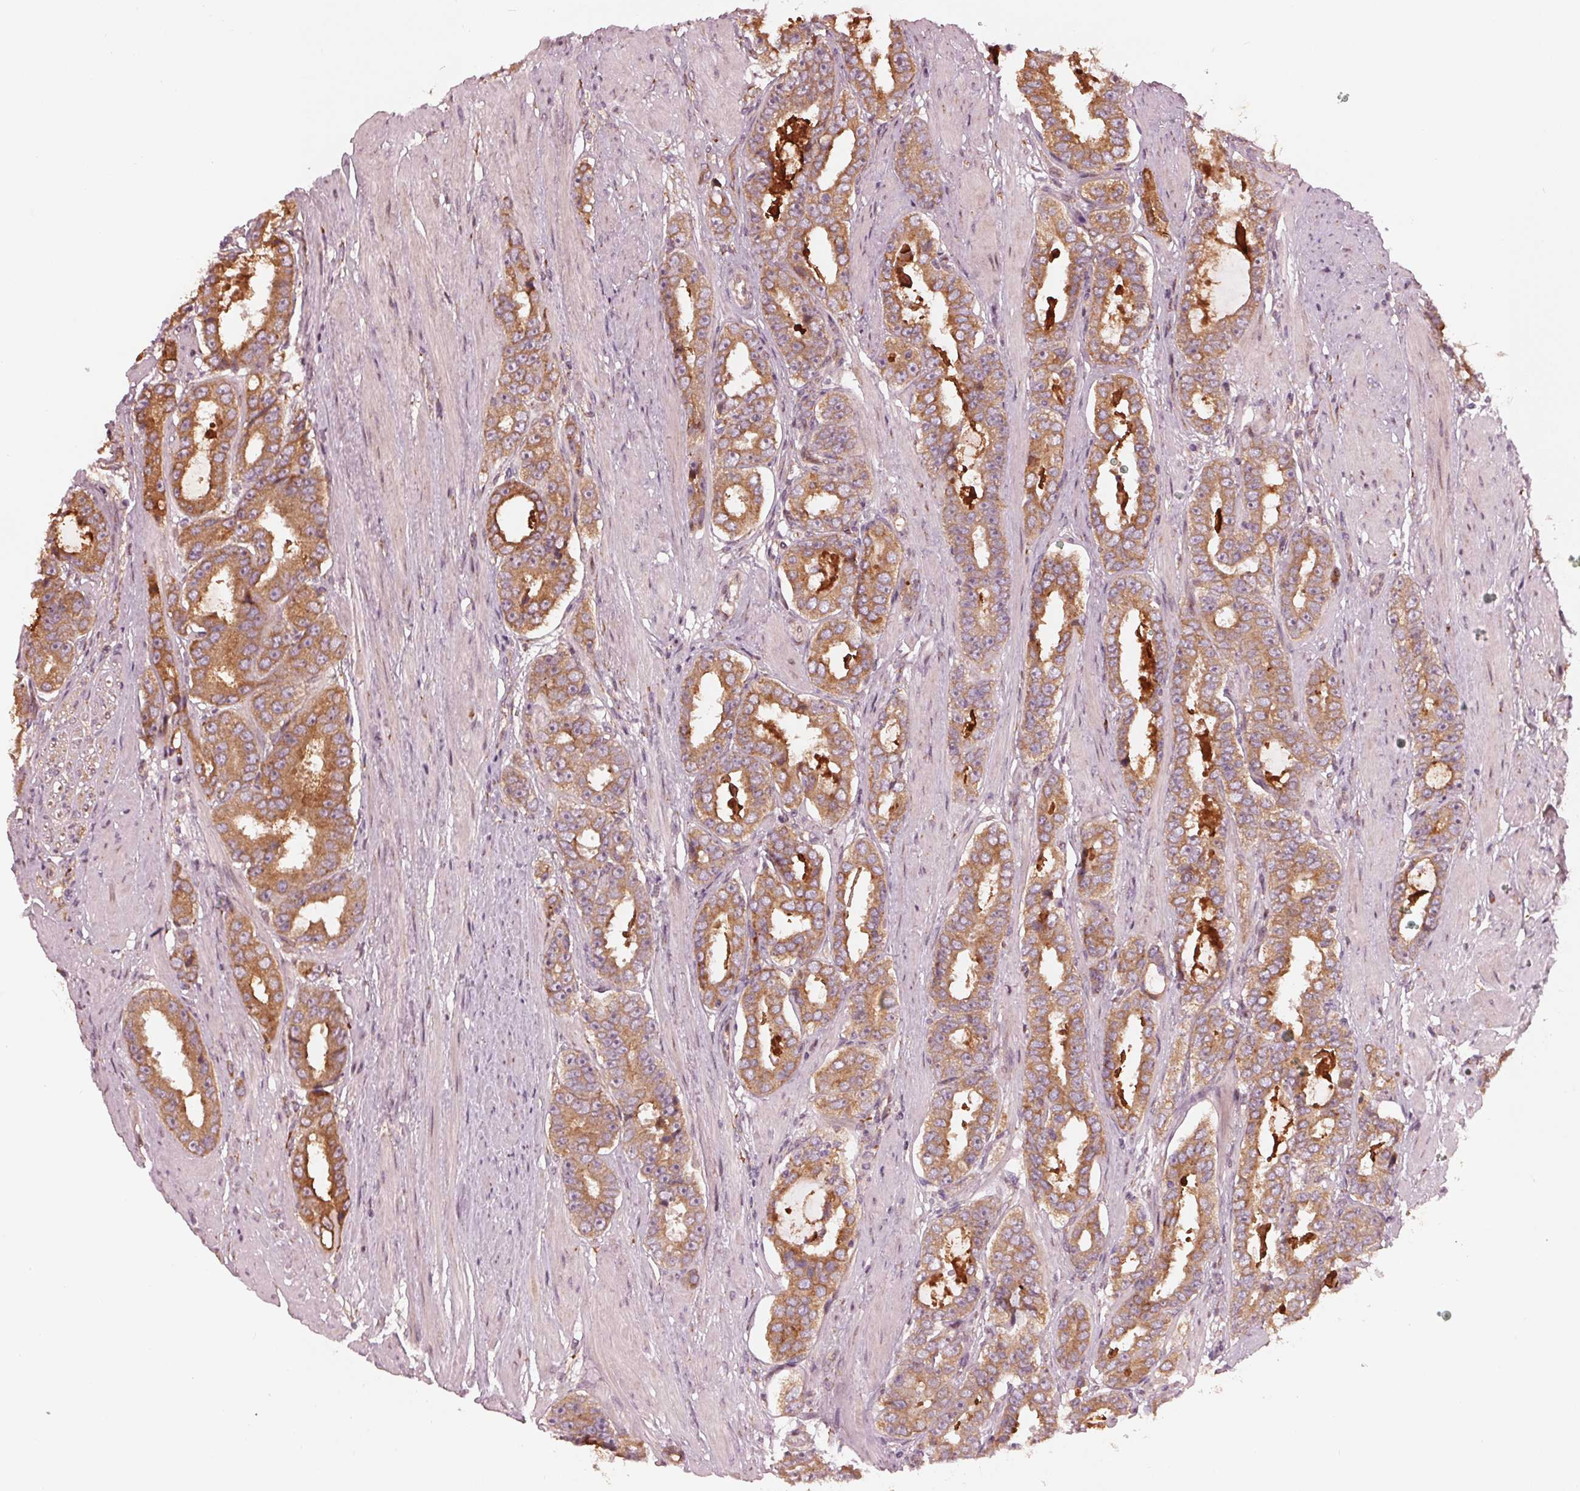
{"staining": {"intensity": "moderate", "quantity": ">75%", "location": "cytoplasmic/membranous"}, "tissue": "prostate cancer", "cell_type": "Tumor cells", "image_type": "cancer", "snomed": [{"axis": "morphology", "description": "Adenocarcinoma, High grade"}, {"axis": "topography", "description": "Prostate"}], "caption": "Prostate adenocarcinoma (high-grade) tissue displays moderate cytoplasmic/membranous expression in approximately >75% of tumor cells, visualized by immunohistochemistry.", "gene": "CMIP", "patient": {"sex": "male", "age": 63}}